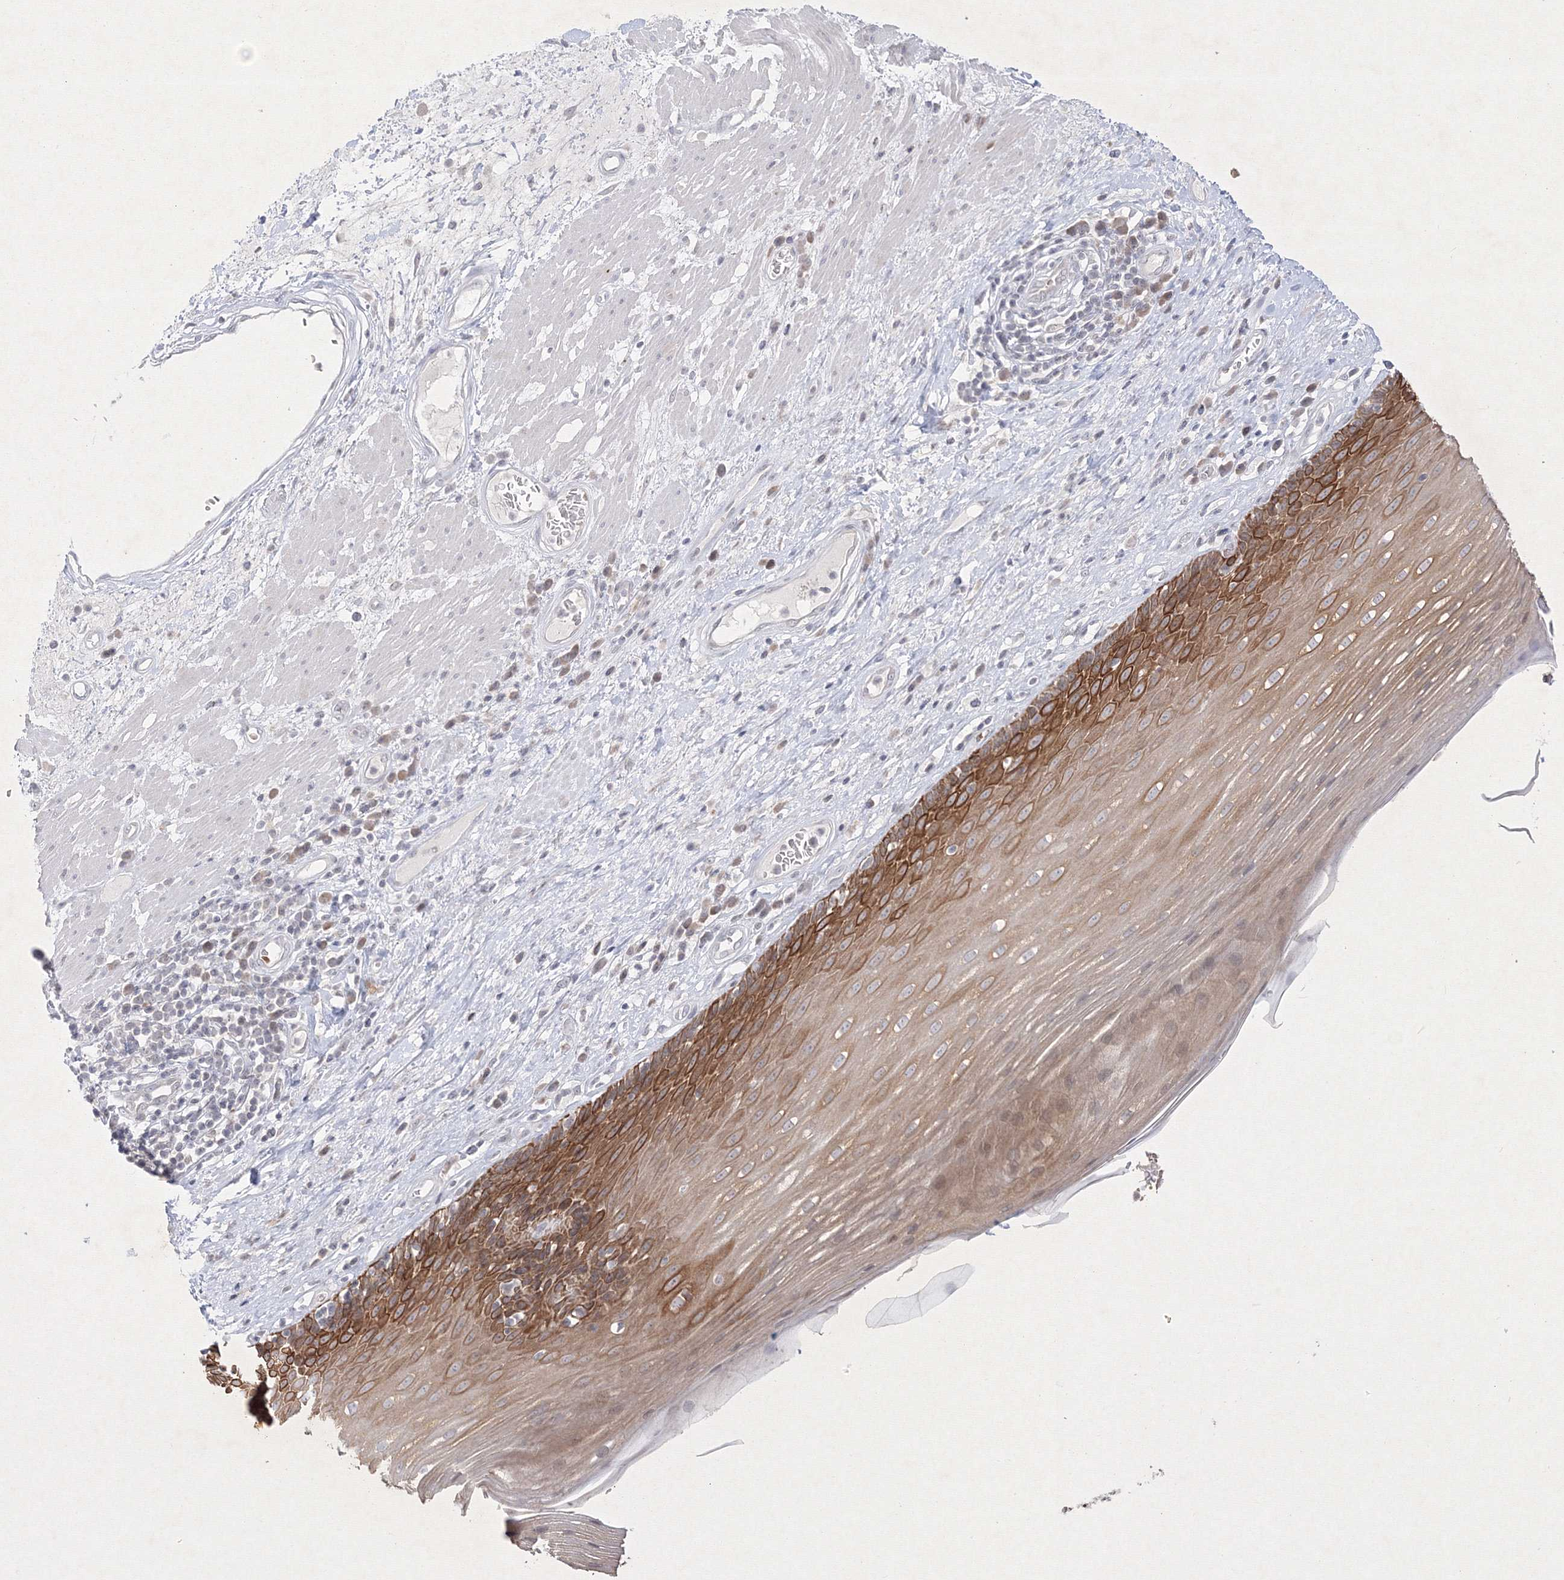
{"staining": {"intensity": "strong", "quantity": "25%-75%", "location": "cytoplasmic/membranous"}, "tissue": "esophagus", "cell_type": "Squamous epithelial cells", "image_type": "normal", "snomed": [{"axis": "morphology", "description": "Normal tissue, NOS"}, {"axis": "topography", "description": "Esophagus"}], "caption": "High-power microscopy captured an immunohistochemistry (IHC) image of unremarkable esophagus, revealing strong cytoplasmic/membranous positivity in about 25%-75% of squamous epithelial cells. (DAB = brown stain, brightfield microscopy at high magnification).", "gene": "NXPE3", "patient": {"sex": "male", "age": 62}}